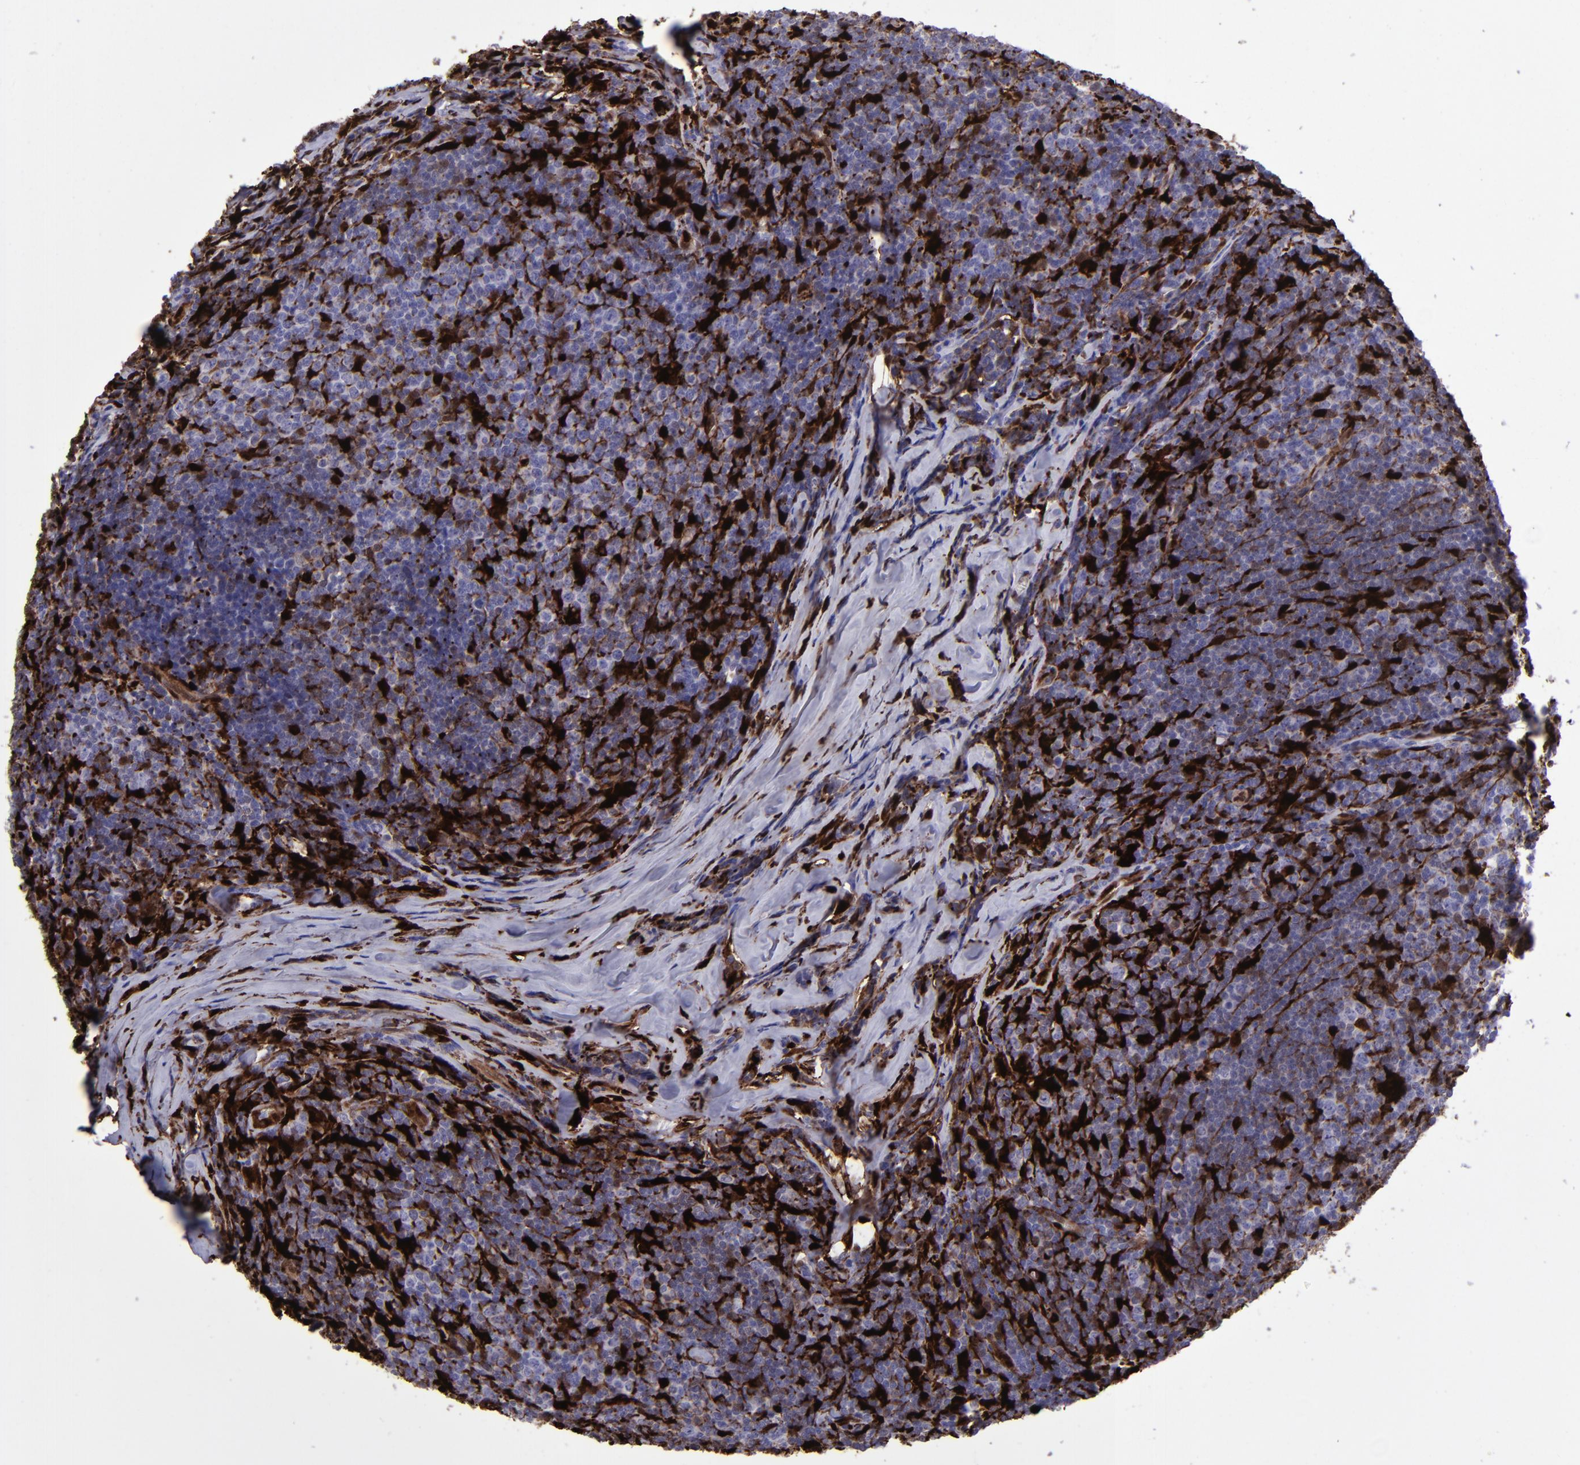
{"staining": {"intensity": "strong", "quantity": "25%-75%", "location": "cytoplasmic/membranous,nuclear"}, "tissue": "lymphoma", "cell_type": "Tumor cells", "image_type": "cancer", "snomed": [{"axis": "morphology", "description": "Malignant lymphoma, non-Hodgkin's type, Low grade"}, {"axis": "topography", "description": "Lymph node"}], "caption": "Tumor cells display high levels of strong cytoplasmic/membranous and nuclear positivity in about 25%-75% of cells in lymphoma.", "gene": "TYMP", "patient": {"sex": "male", "age": 74}}